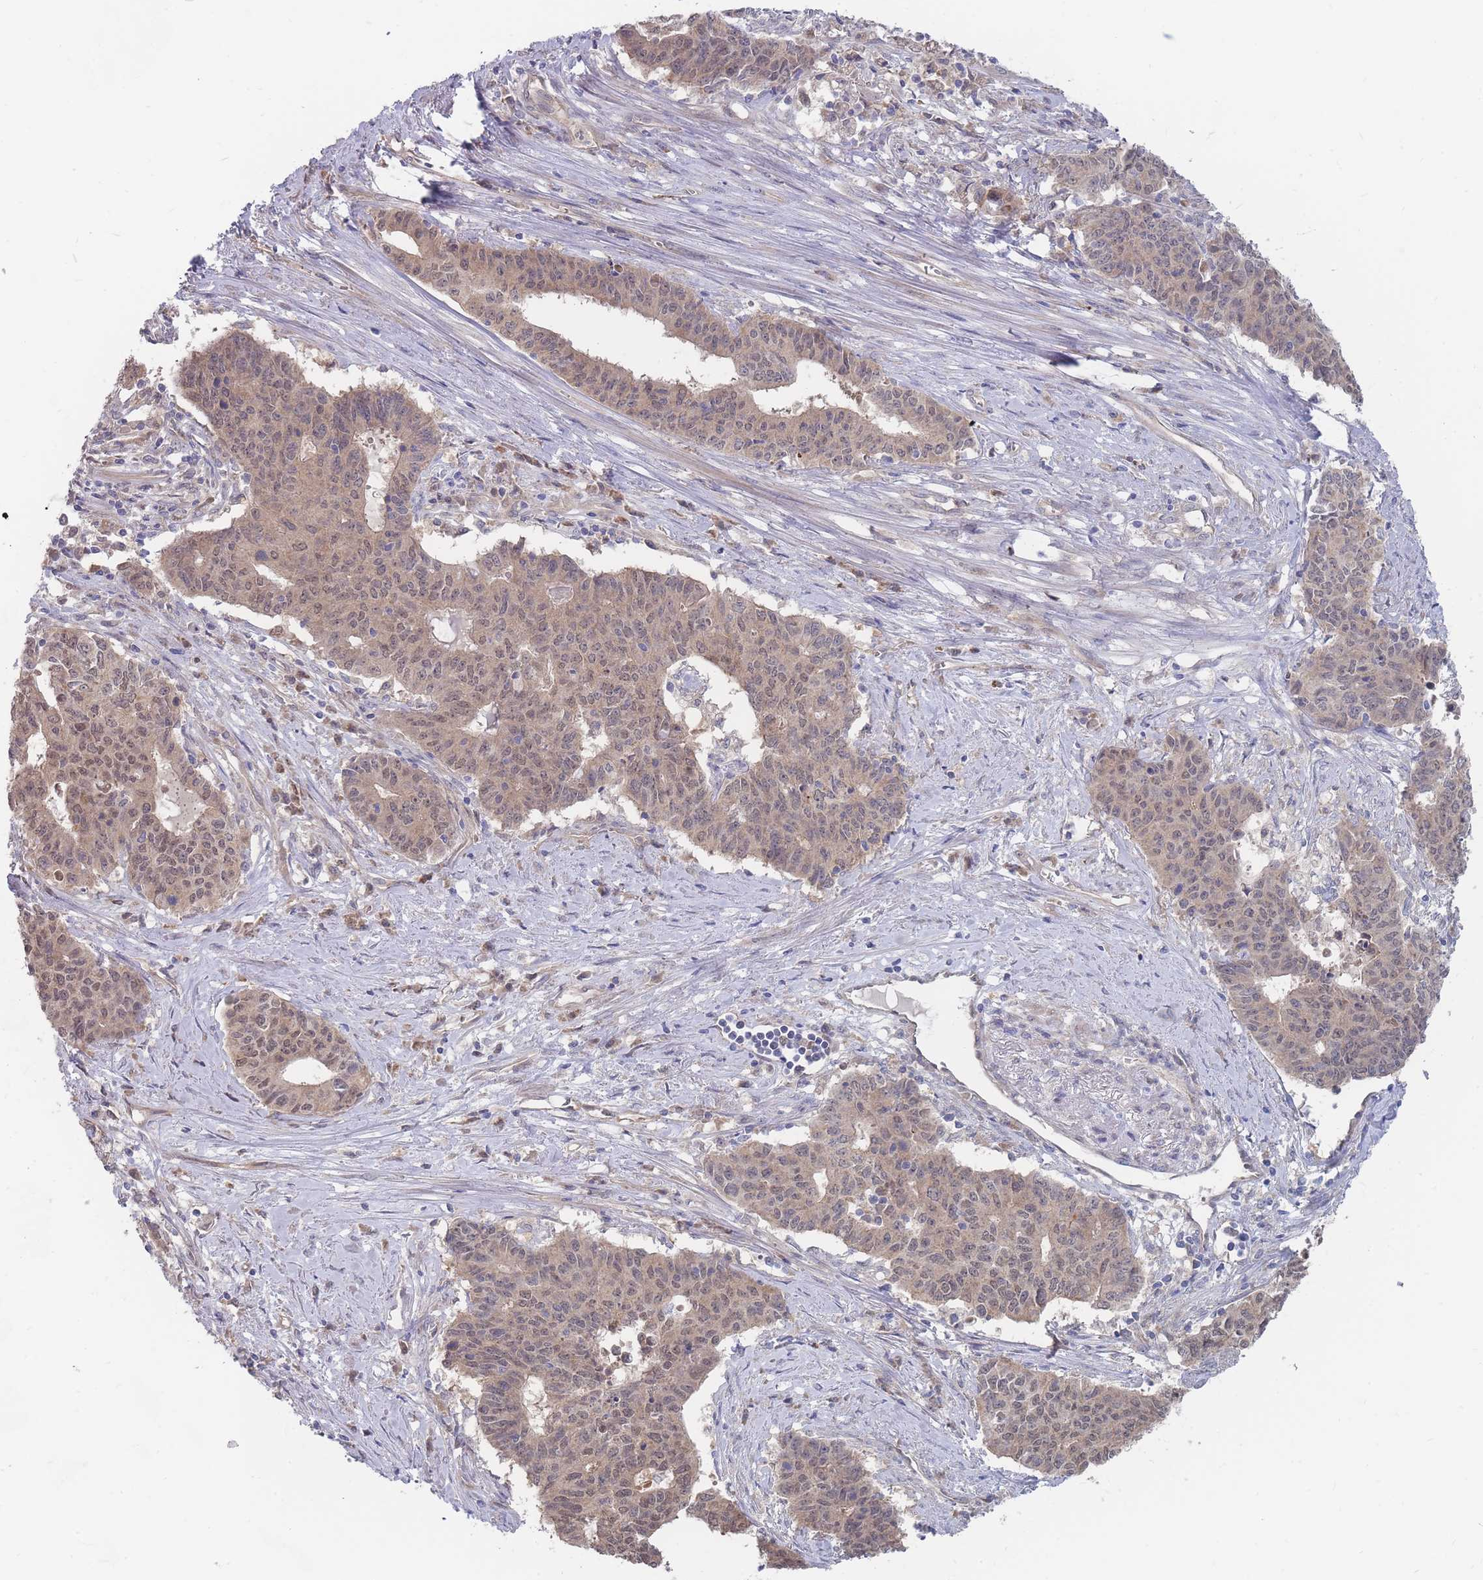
{"staining": {"intensity": "moderate", "quantity": ">75%", "location": "cytoplasmic/membranous,nuclear"}, "tissue": "endometrial cancer", "cell_type": "Tumor cells", "image_type": "cancer", "snomed": [{"axis": "morphology", "description": "Adenocarcinoma, NOS"}, {"axis": "topography", "description": "Endometrium"}], "caption": "Protein positivity by IHC shows moderate cytoplasmic/membranous and nuclear staining in about >75% of tumor cells in adenocarcinoma (endometrial).", "gene": "NUB1", "patient": {"sex": "female", "age": 59}}